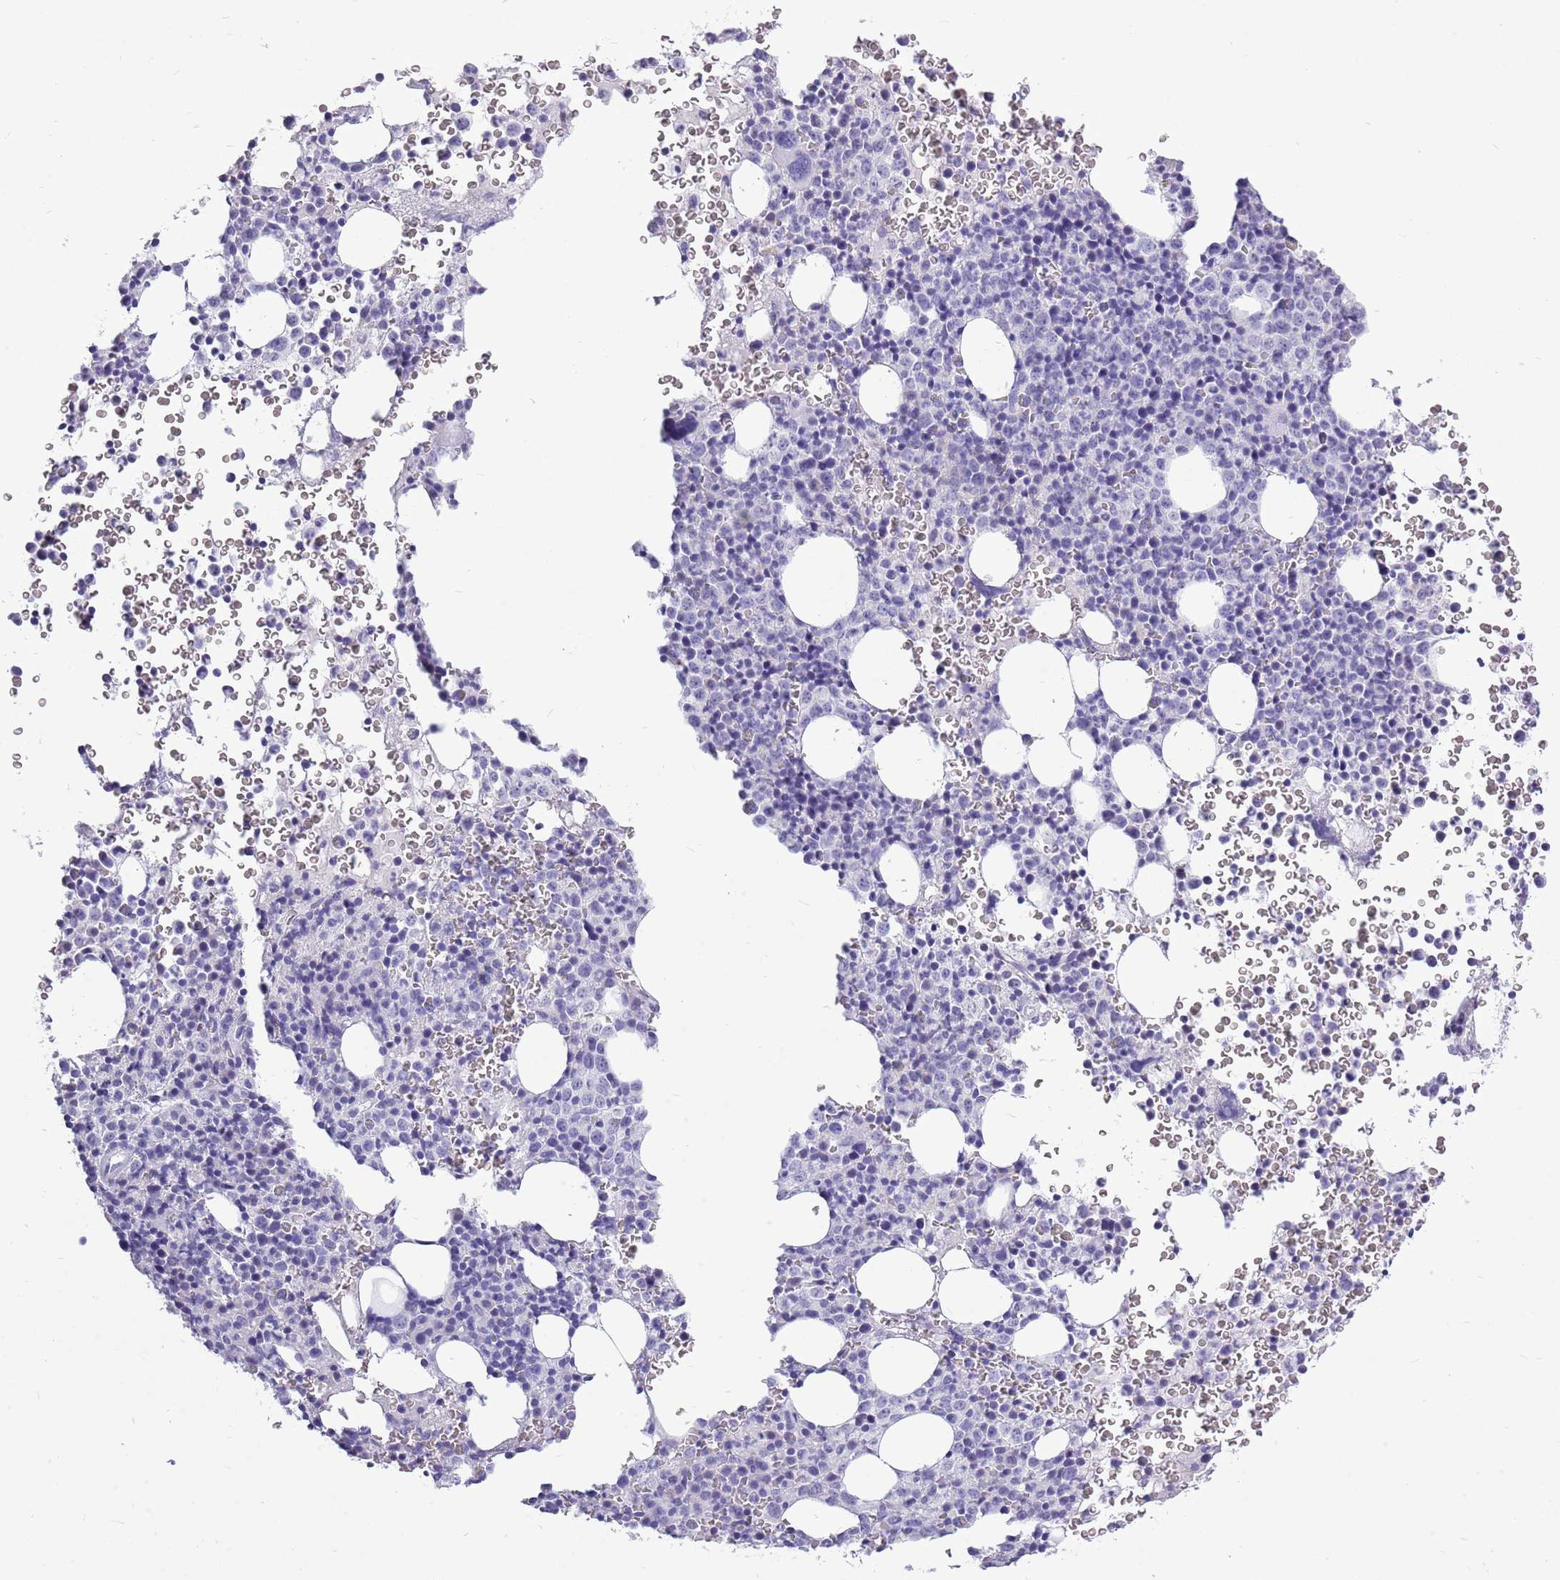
{"staining": {"intensity": "negative", "quantity": "none", "location": "none"}, "tissue": "bone marrow", "cell_type": "Hematopoietic cells", "image_type": "normal", "snomed": [{"axis": "morphology", "description": "Normal tissue, NOS"}, {"axis": "topography", "description": "Bone marrow"}], "caption": "This is an IHC histopathology image of unremarkable human bone marrow. There is no positivity in hematopoietic cells.", "gene": "ZNF425", "patient": {"sex": "female", "age": 54}}